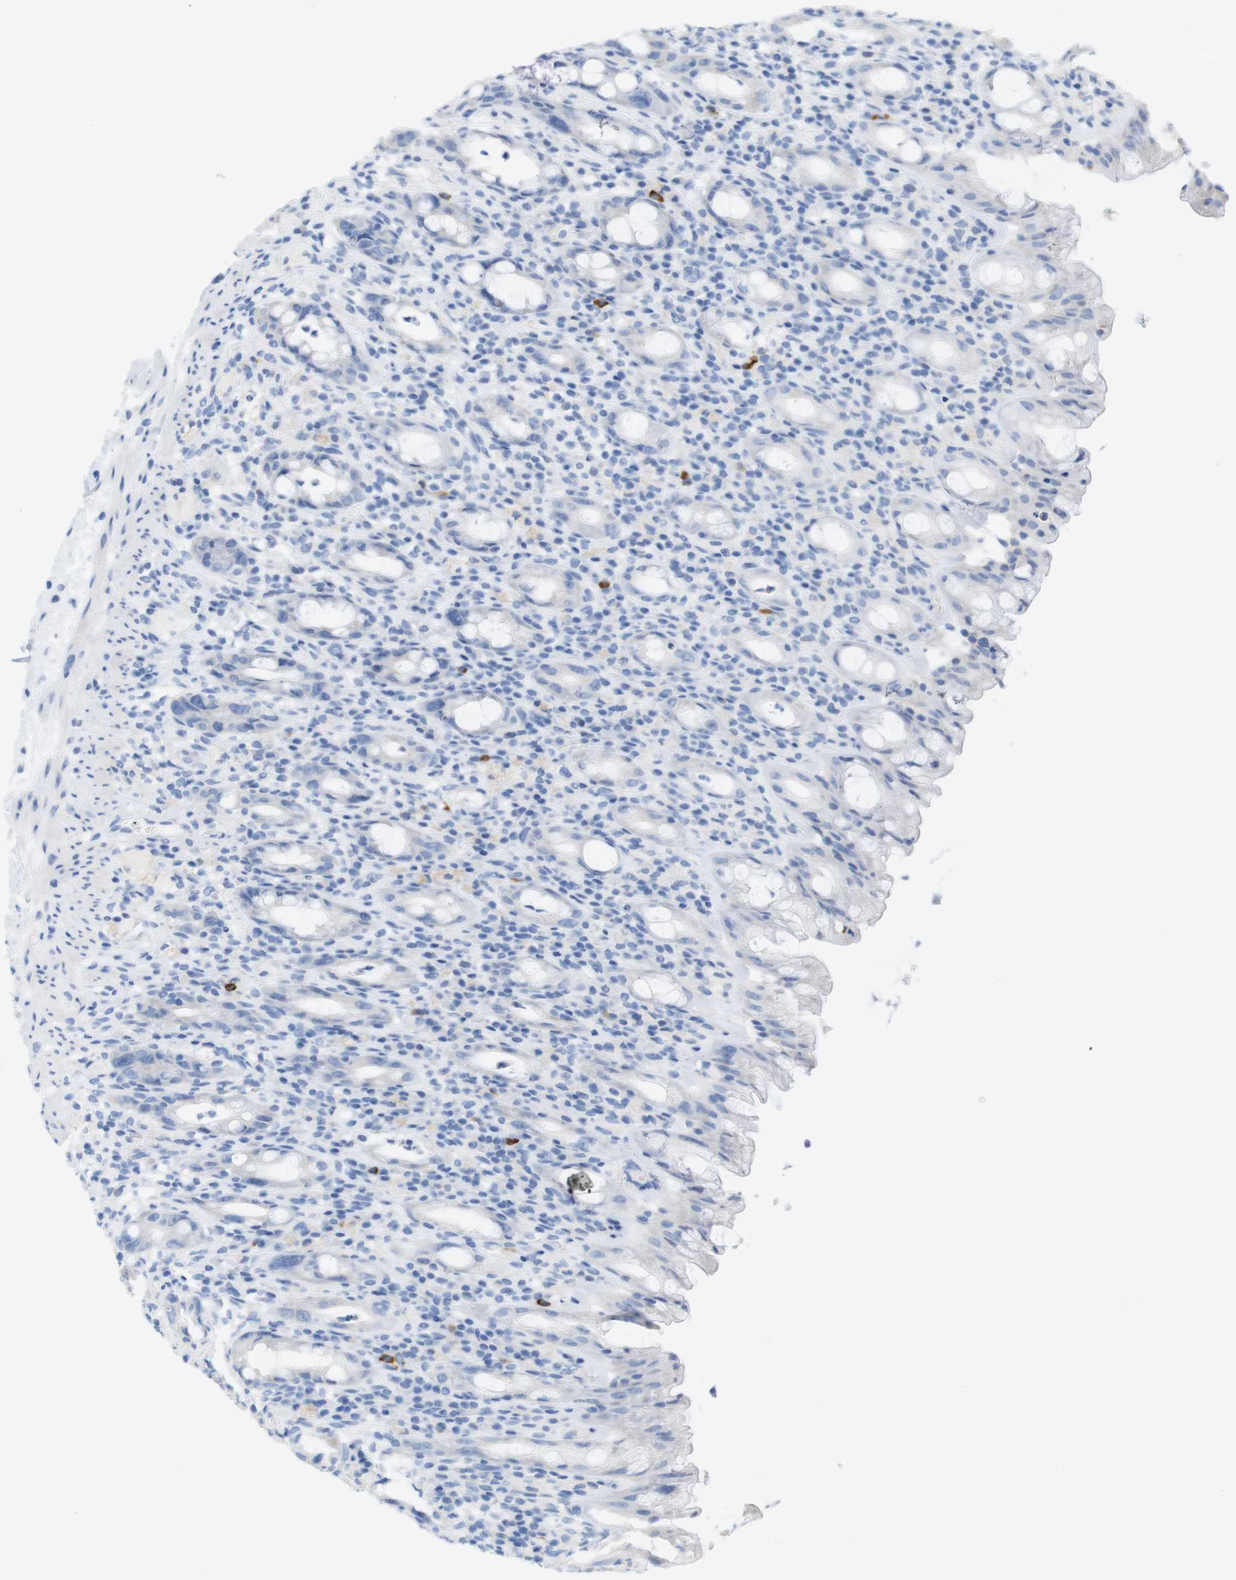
{"staining": {"intensity": "negative", "quantity": "none", "location": "none"}, "tissue": "rectum", "cell_type": "Glandular cells", "image_type": "normal", "snomed": [{"axis": "morphology", "description": "Normal tissue, NOS"}, {"axis": "topography", "description": "Rectum"}], "caption": "High magnification brightfield microscopy of unremarkable rectum stained with DAB (brown) and counterstained with hematoxylin (blue): glandular cells show no significant expression.", "gene": "LAG3", "patient": {"sex": "male", "age": 44}}